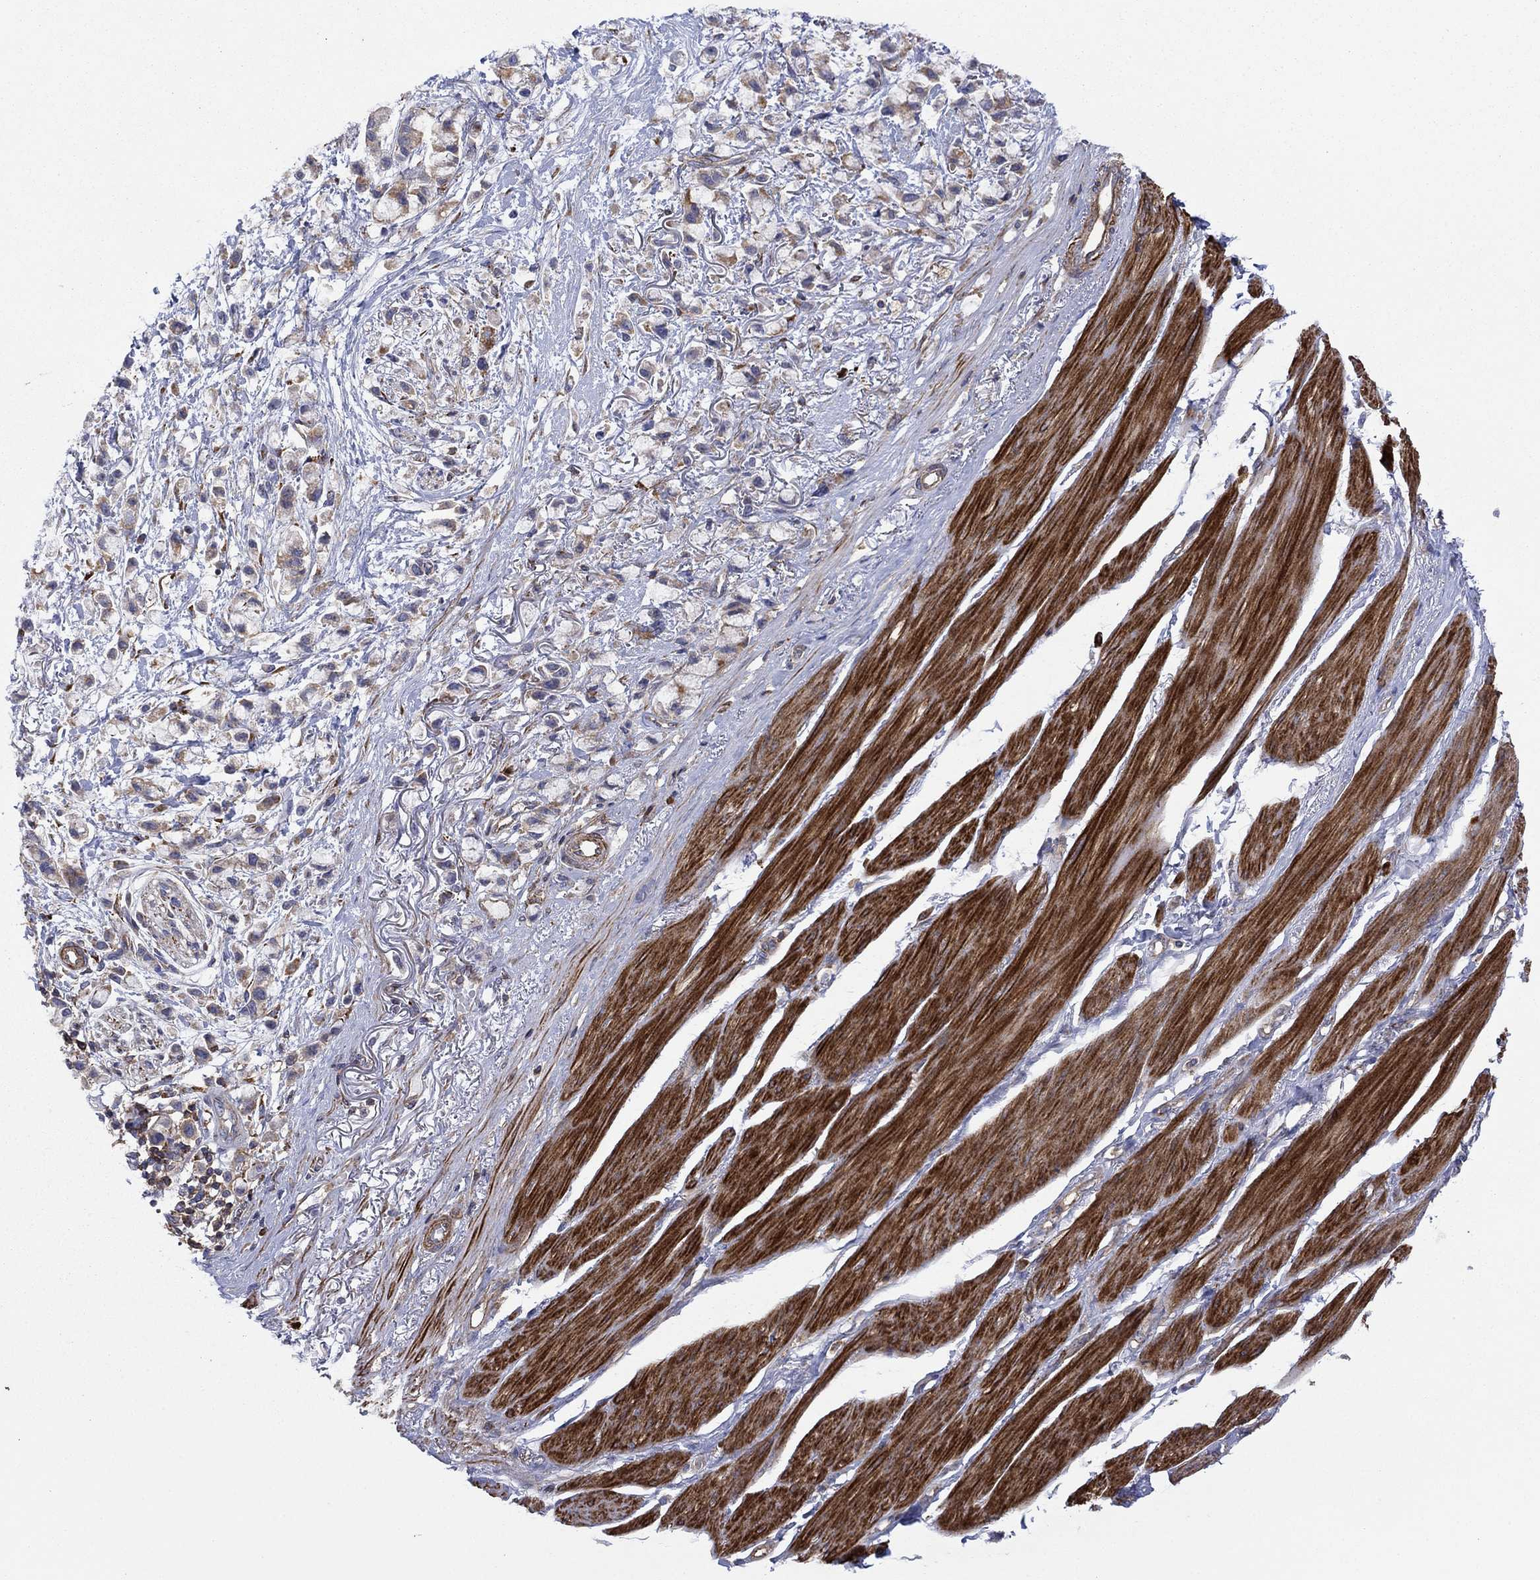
{"staining": {"intensity": "moderate", "quantity": "25%-75%", "location": "cytoplasmic/membranous"}, "tissue": "stomach cancer", "cell_type": "Tumor cells", "image_type": "cancer", "snomed": [{"axis": "morphology", "description": "Adenocarcinoma, NOS"}, {"axis": "topography", "description": "Stomach"}], "caption": "High-magnification brightfield microscopy of stomach cancer stained with DAB (3,3'-diaminobenzidine) (brown) and counterstained with hematoxylin (blue). tumor cells exhibit moderate cytoplasmic/membranous positivity is appreciated in approximately25%-75% of cells. The protein of interest is shown in brown color, while the nuclei are stained blue.", "gene": "PAG1", "patient": {"sex": "female", "age": 81}}